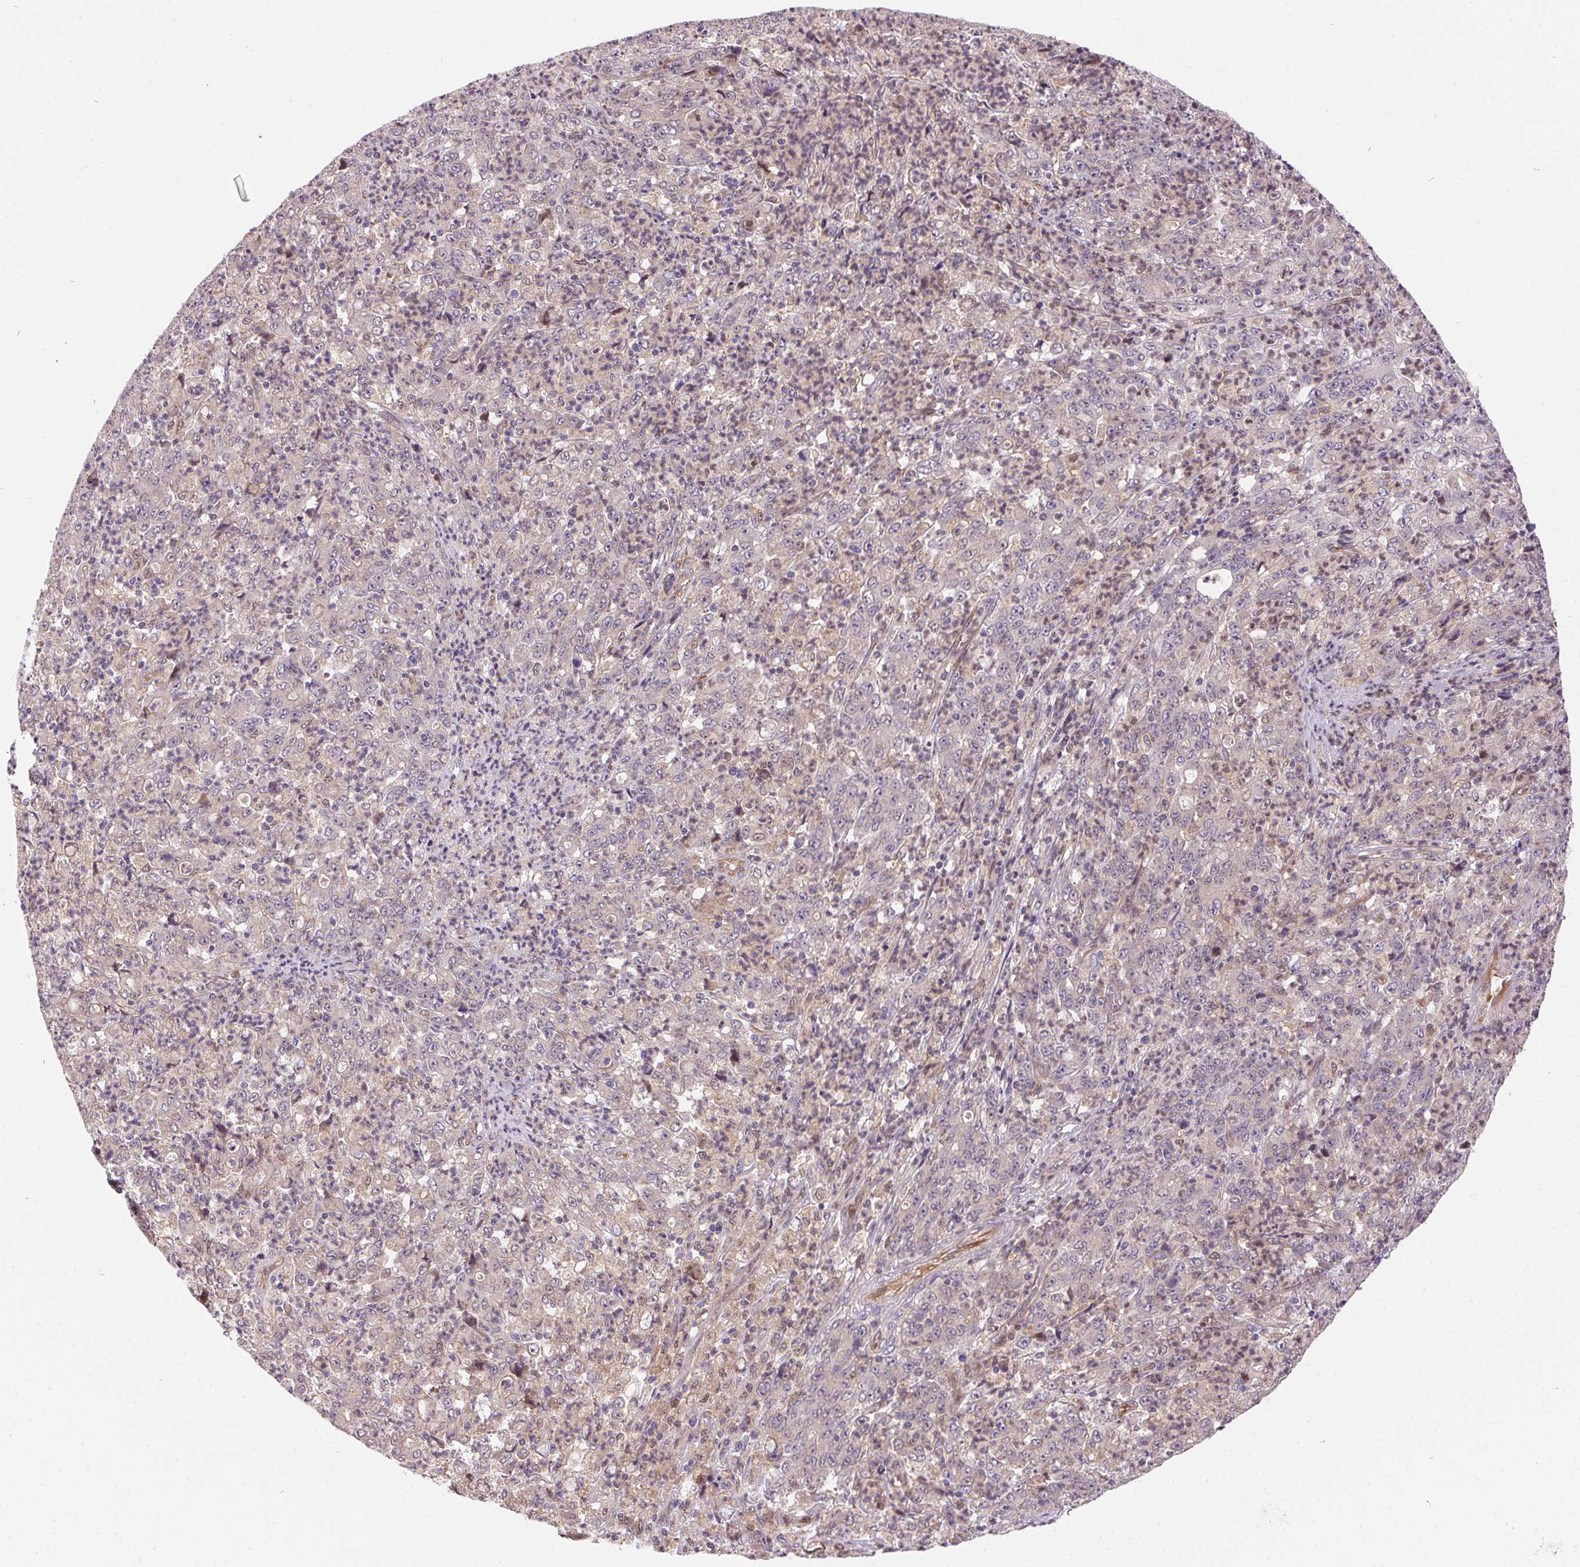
{"staining": {"intensity": "negative", "quantity": "none", "location": "none"}, "tissue": "stomach cancer", "cell_type": "Tumor cells", "image_type": "cancer", "snomed": [{"axis": "morphology", "description": "Adenocarcinoma, NOS"}, {"axis": "topography", "description": "Stomach, lower"}], "caption": "There is no significant expression in tumor cells of stomach adenocarcinoma.", "gene": "NUDT16", "patient": {"sex": "female", "age": 71}}